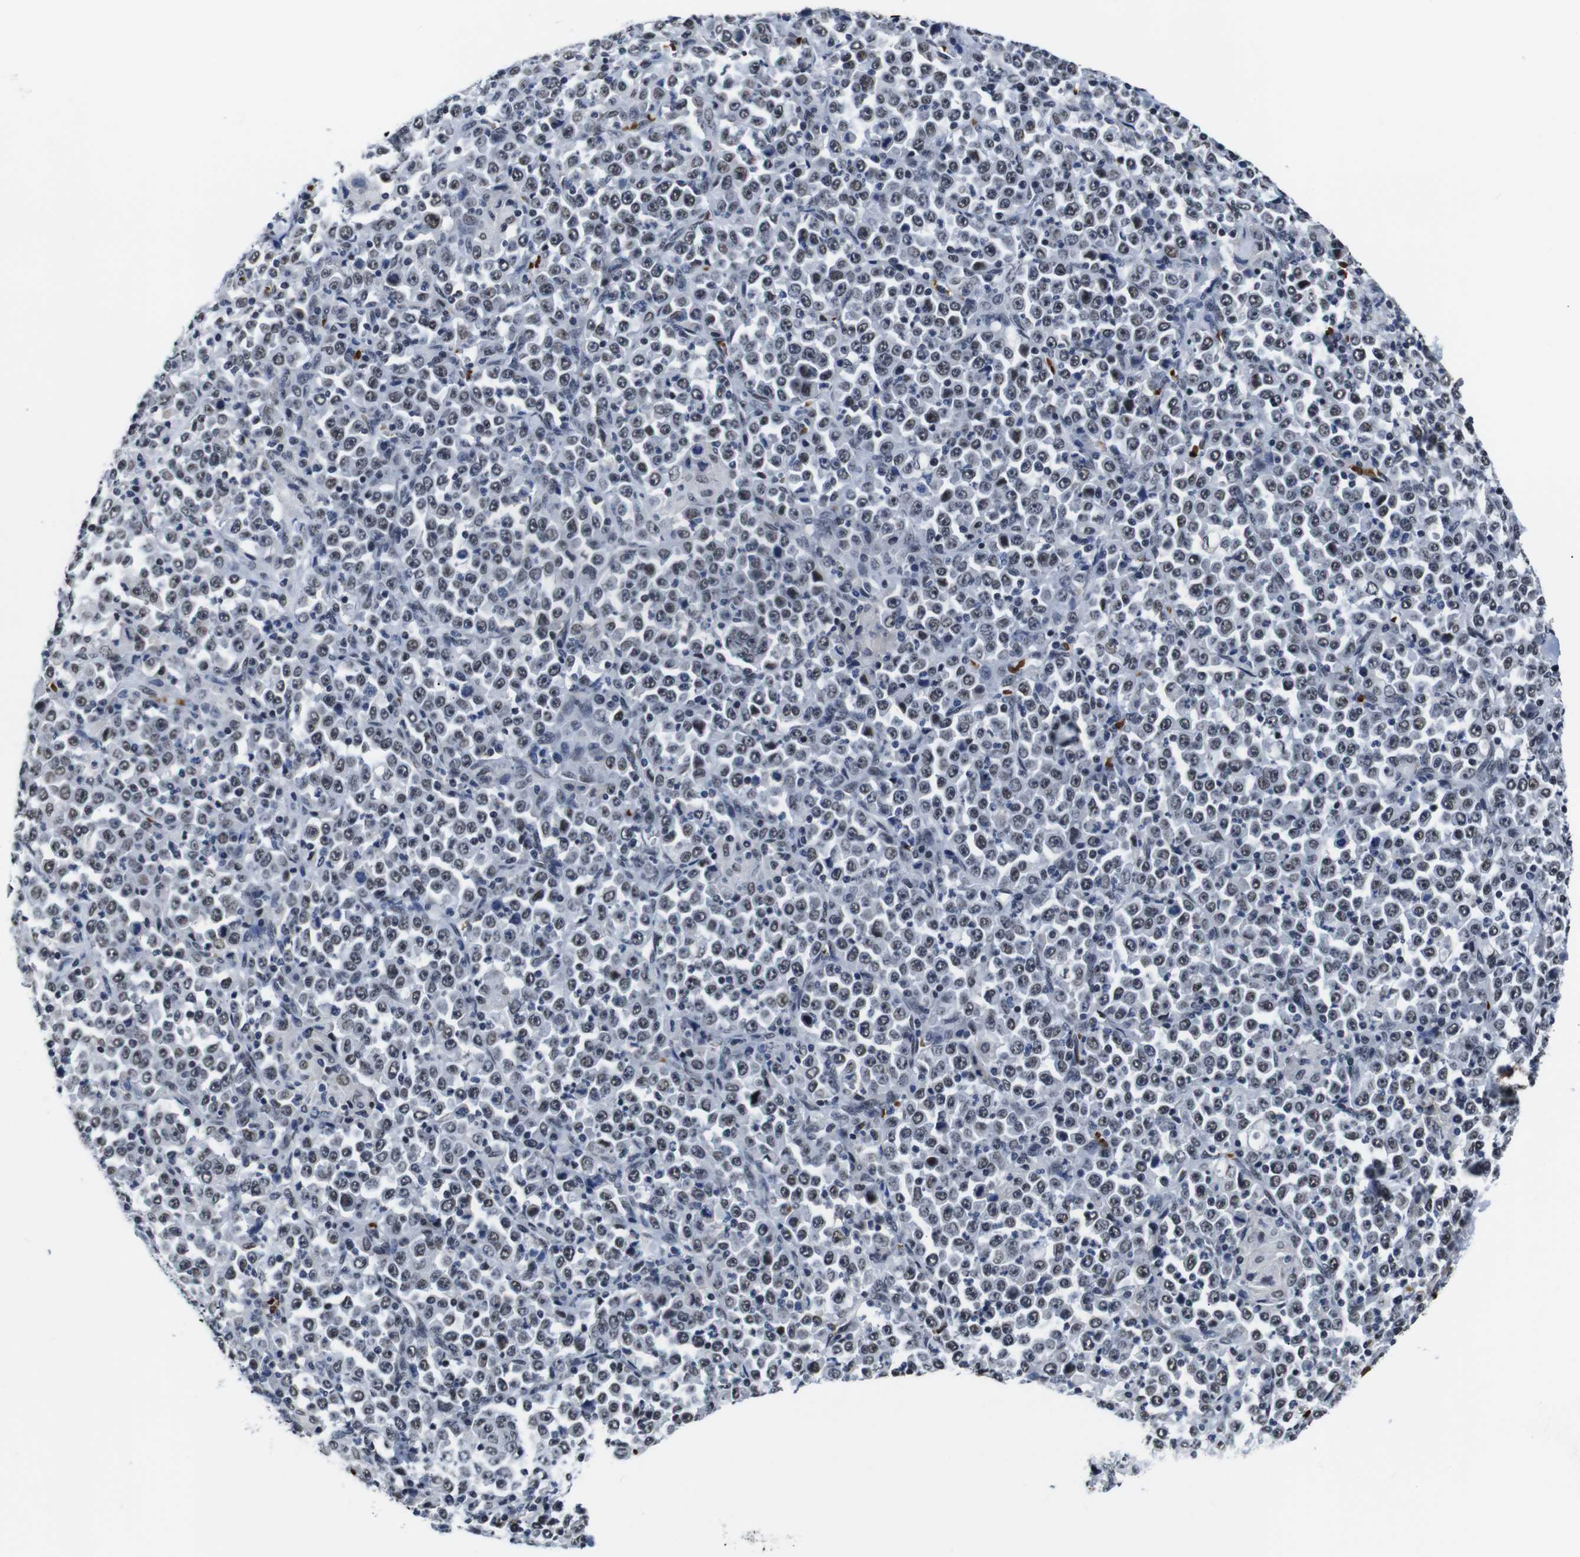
{"staining": {"intensity": "weak", "quantity": "25%-75%", "location": "nuclear"}, "tissue": "stomach cancer", "cell_type": "Tumor cells", "image_type": "cancer", "snomed": [{"axis": "morphology", "description": "Normal tissue, NOS"}, {"axis": "morphology", "description": "Adenocarcinoma, NOS"}, {"axis": "topography", "description": "Stomach, upper"}, {"axis": "topography", "description": "Stomach"}], "caption": "The photomicrograph demonstrates staining of stomach cancer (adenocarcinoma), revealing weak nuclear protein positivity (brown color) within tumor cells.", "gene": "ILDR2", "patient": {"sex": "male", "age": 59}}